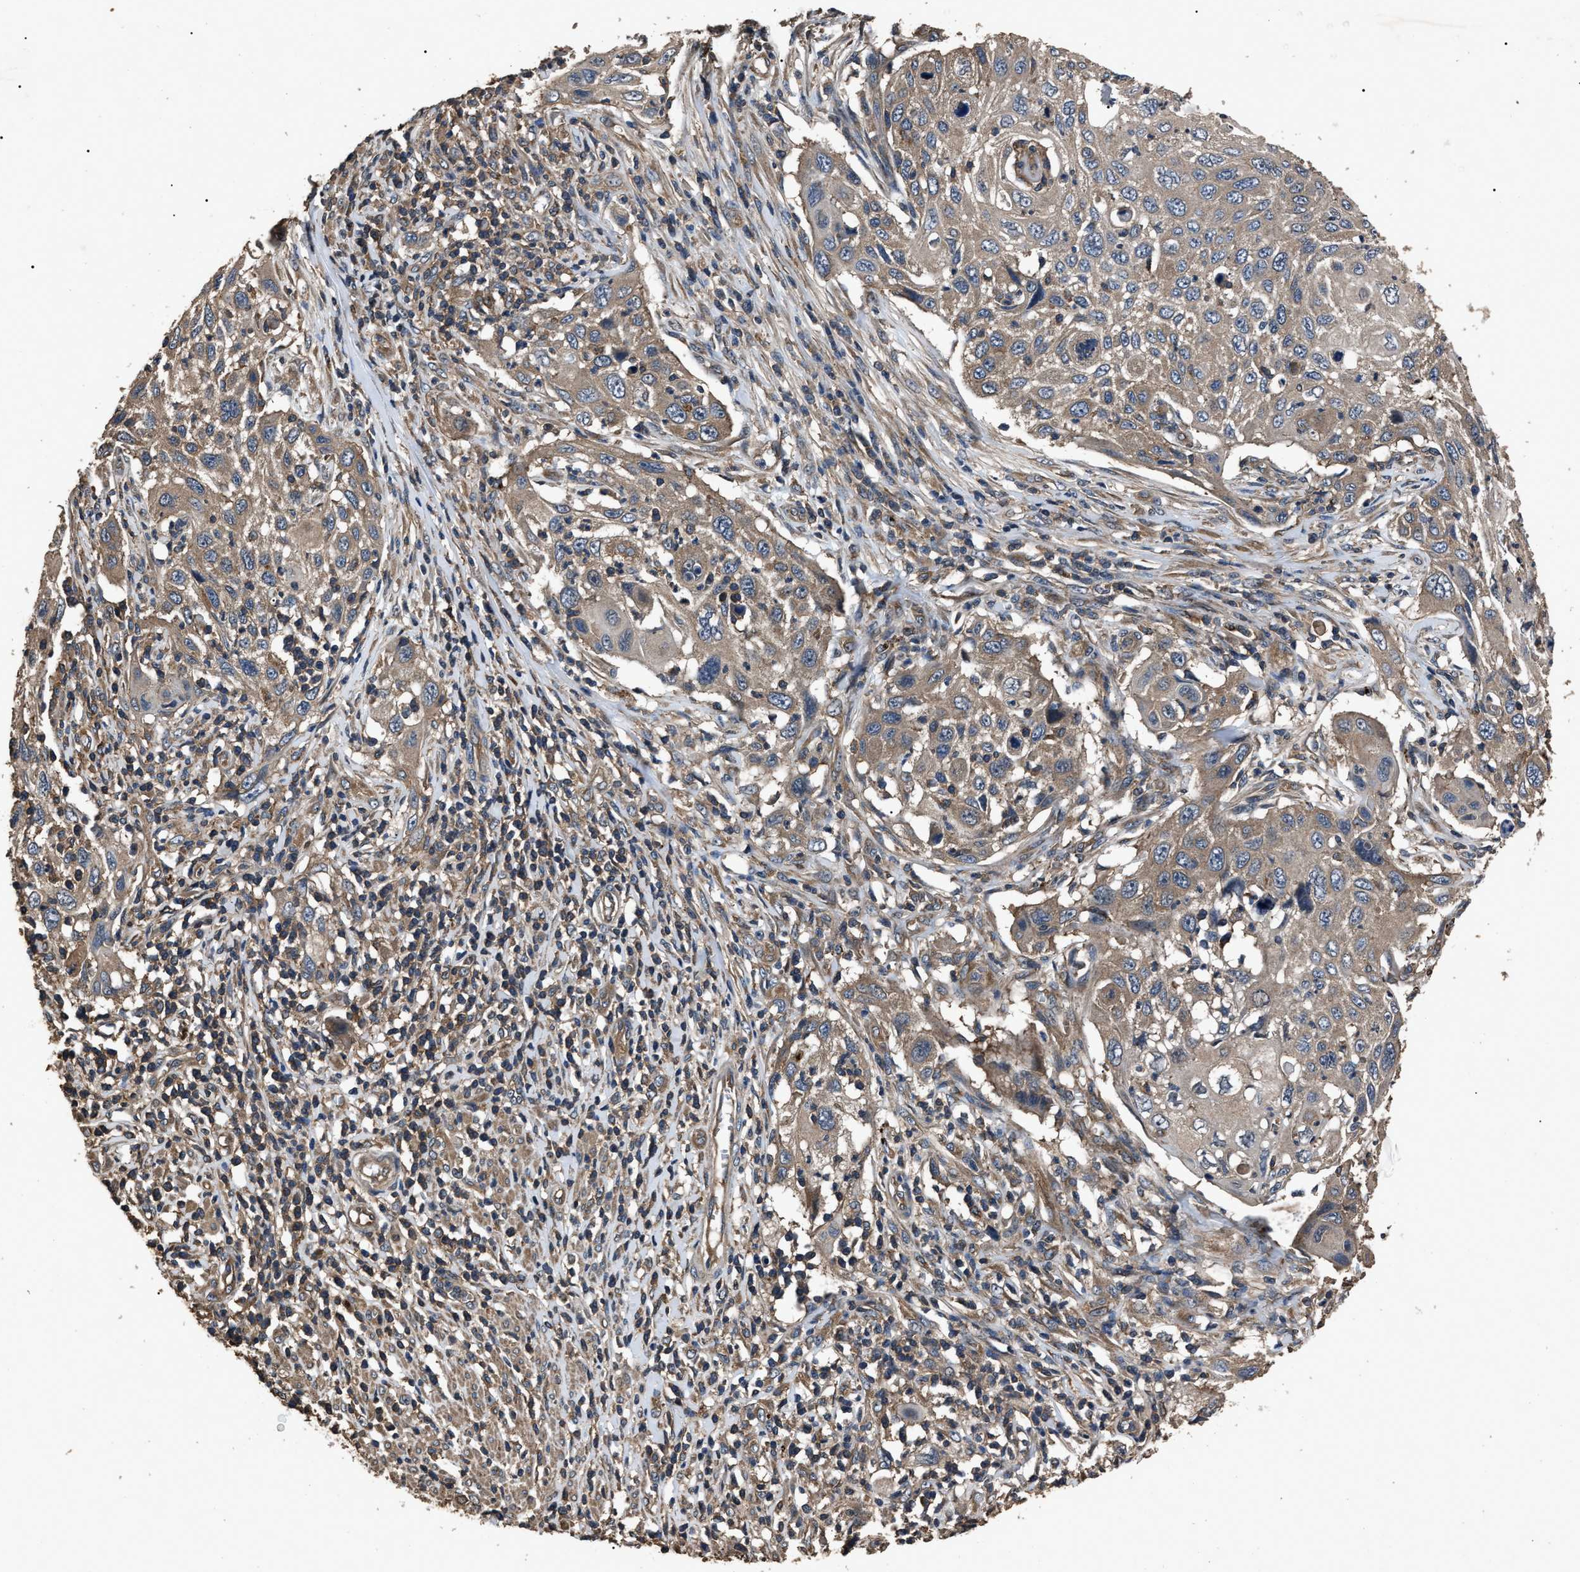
{"staining": {"intensity": "moderate", "quantity": ">75%", "location": "cytoplasmic/membranous"}, "tissue": "cervical cancer", "cell_type": "Tumor cells", "image_type": "cancer", "snomed": [{"axis": "morphology", "description": "Squamous cell carcinoma, NOS"}, {"axis": "topography", "description": "Cervix"}], "caption": "Cervical squamous cell carcinoma stained with a brown dye shows moderate cytoplasmic/membranous positive positivity in approximately >75% of tumor cells.", "gene": "RNF216", "patient": {"sex": "female", "age": 70}}